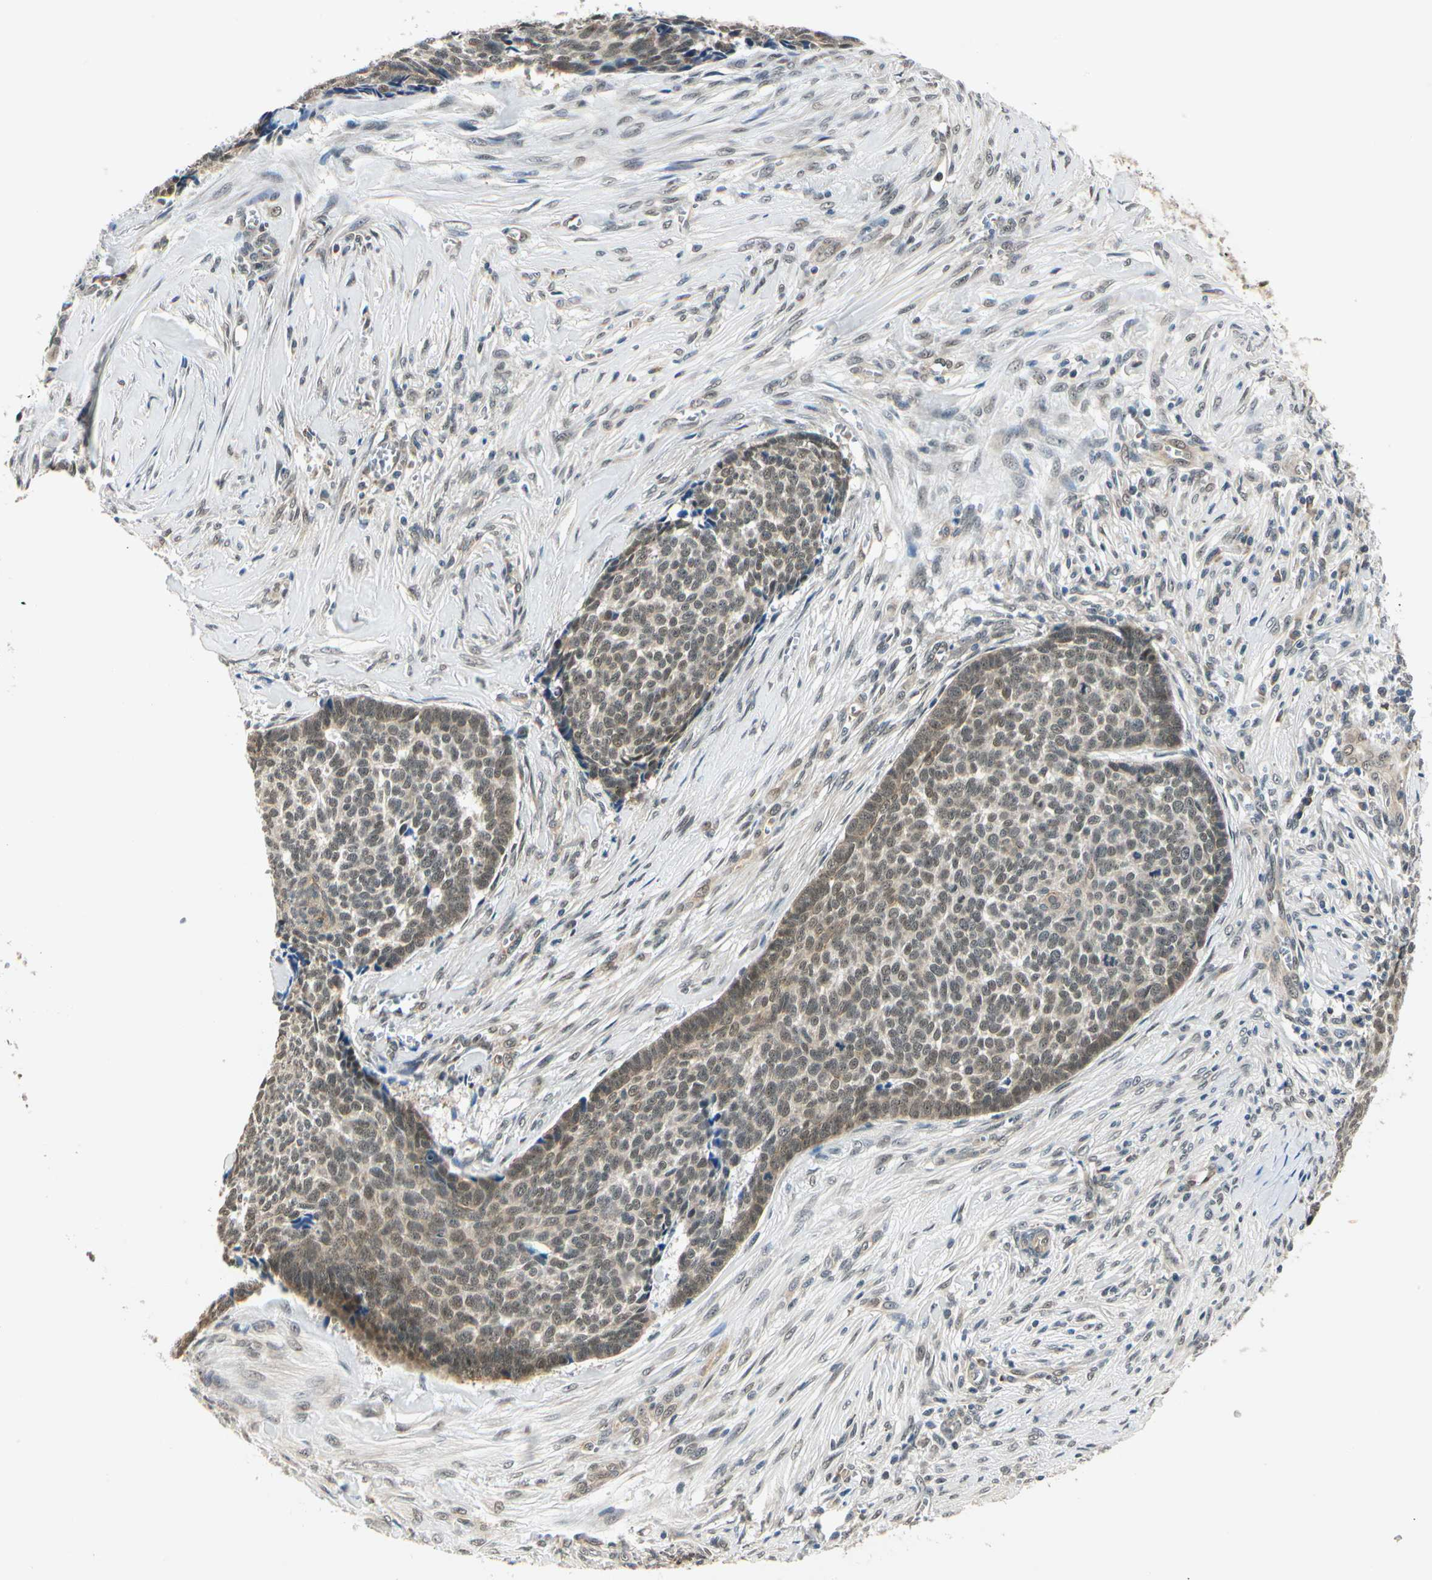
{"staining": {"intensity": "weak", "quantity": "25%-75%", "location": "cytoplasmic/membranous"}, "tissue": "skin cancer", "cell_type": "Tumor cells", "image_type": "cancer", "snomed": [{"axis": "morphology", "description": "Basal cell carcinoma"}, {"axis": "topography", "description": "Skin"}], "caption": "DAB (3,3'-diaminobenzidine) immunohistochemical staining of skin cancer demonstrates weak cytoplasmic/membranous protein positivity in about 25%-75% of tumor cells.", "gene": "PDK2", "patient": {"sex": "male", "age": 84}}